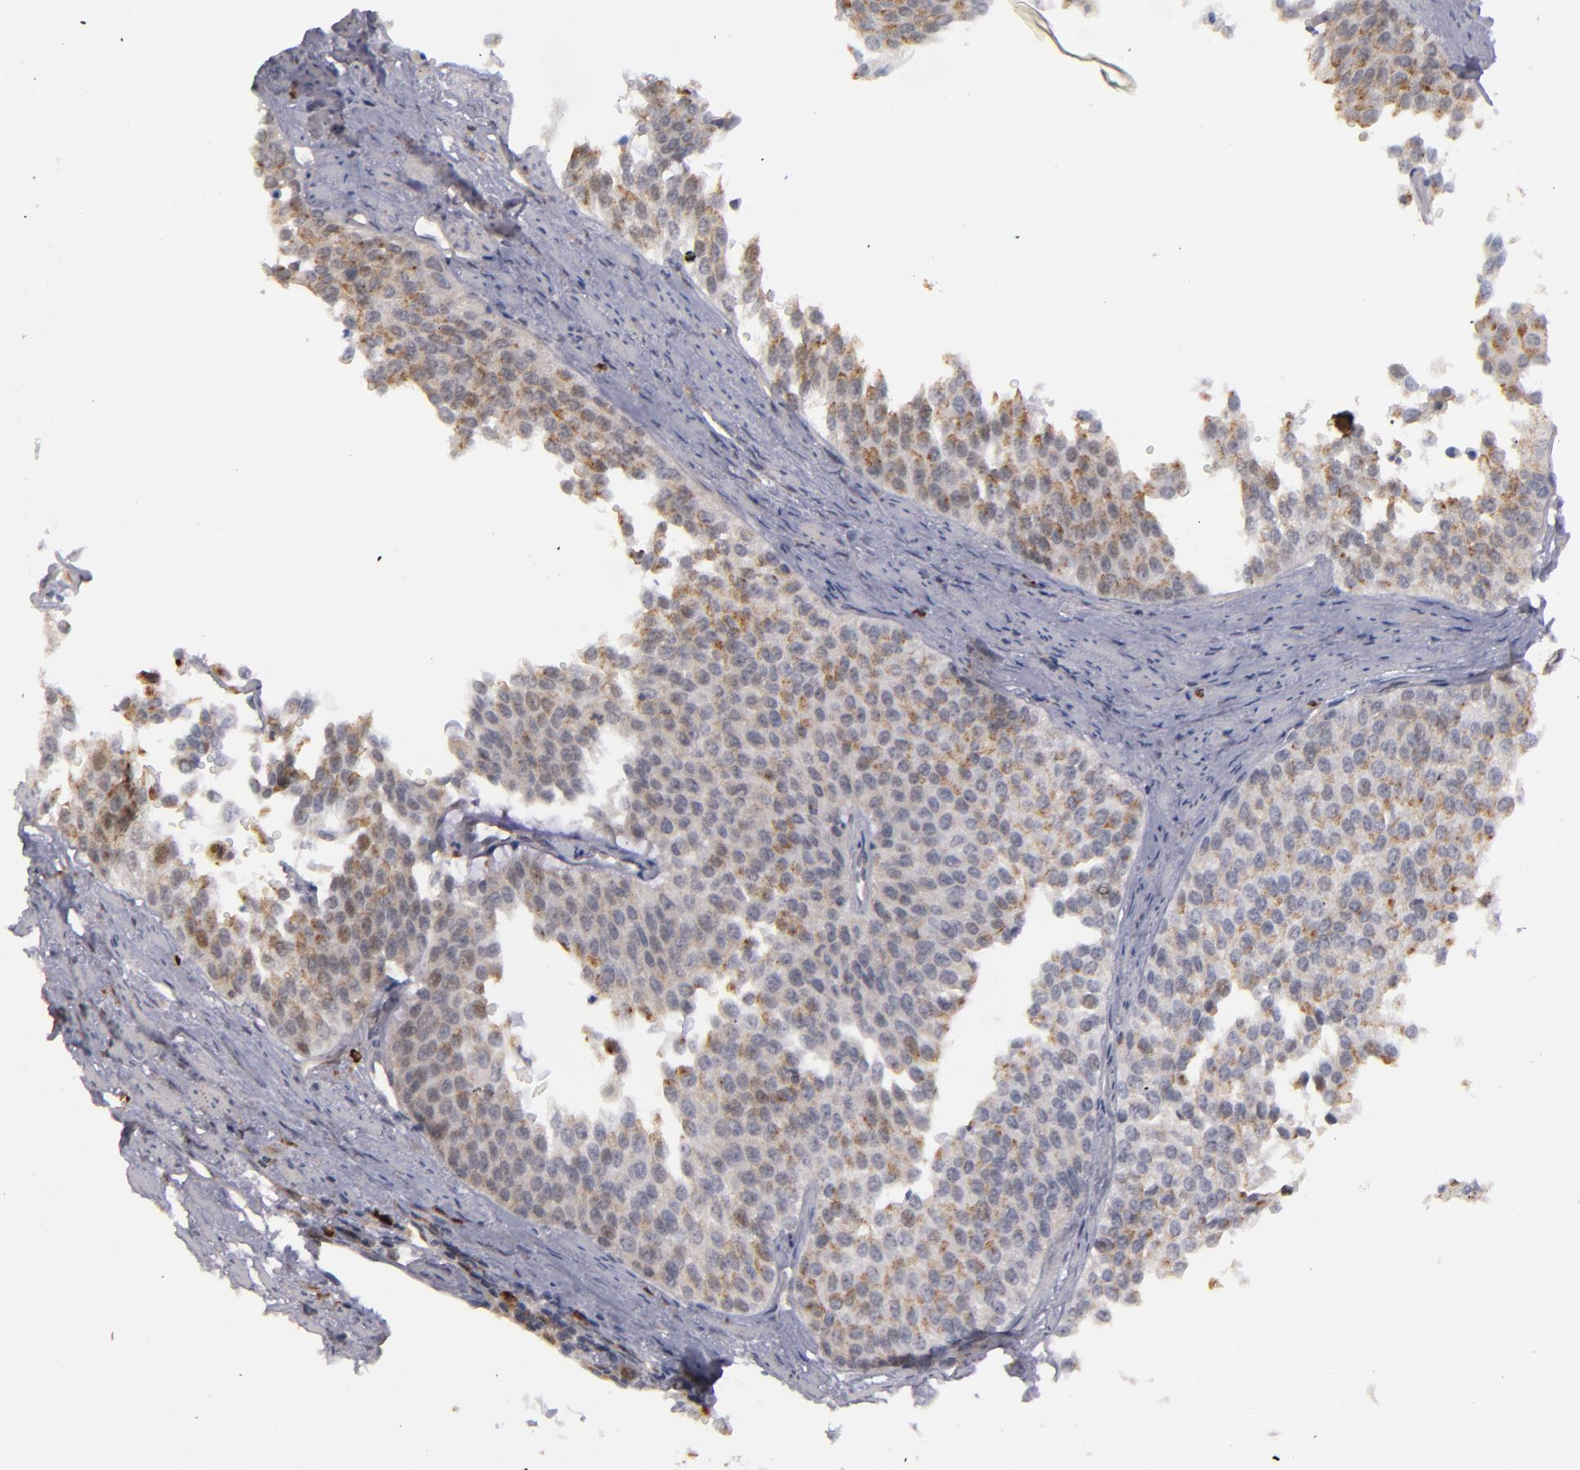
{"staining": {"intensity": "moderate", "quantity": "25%-75%", "location": "cytoplasmic/membranous"}, "tissue": "urothelial cancer", "cell_type": "Tumor cells", "image_type": "cancer", "snomed": [{"axis": "morphology", "description": "Urothelial carcinoma, Low grade"}, {"axis": "topography", "description": "Urinary bladder"}], "caption": "The histopathology image displays immunohistochemical staining of urothelial cancer. There is moderate cytoplasmic/membranous staining is present in approximately 25%-75% of tumor cells.", "gene": "STX3", "patient": {"sex": "female", "age": 73}}